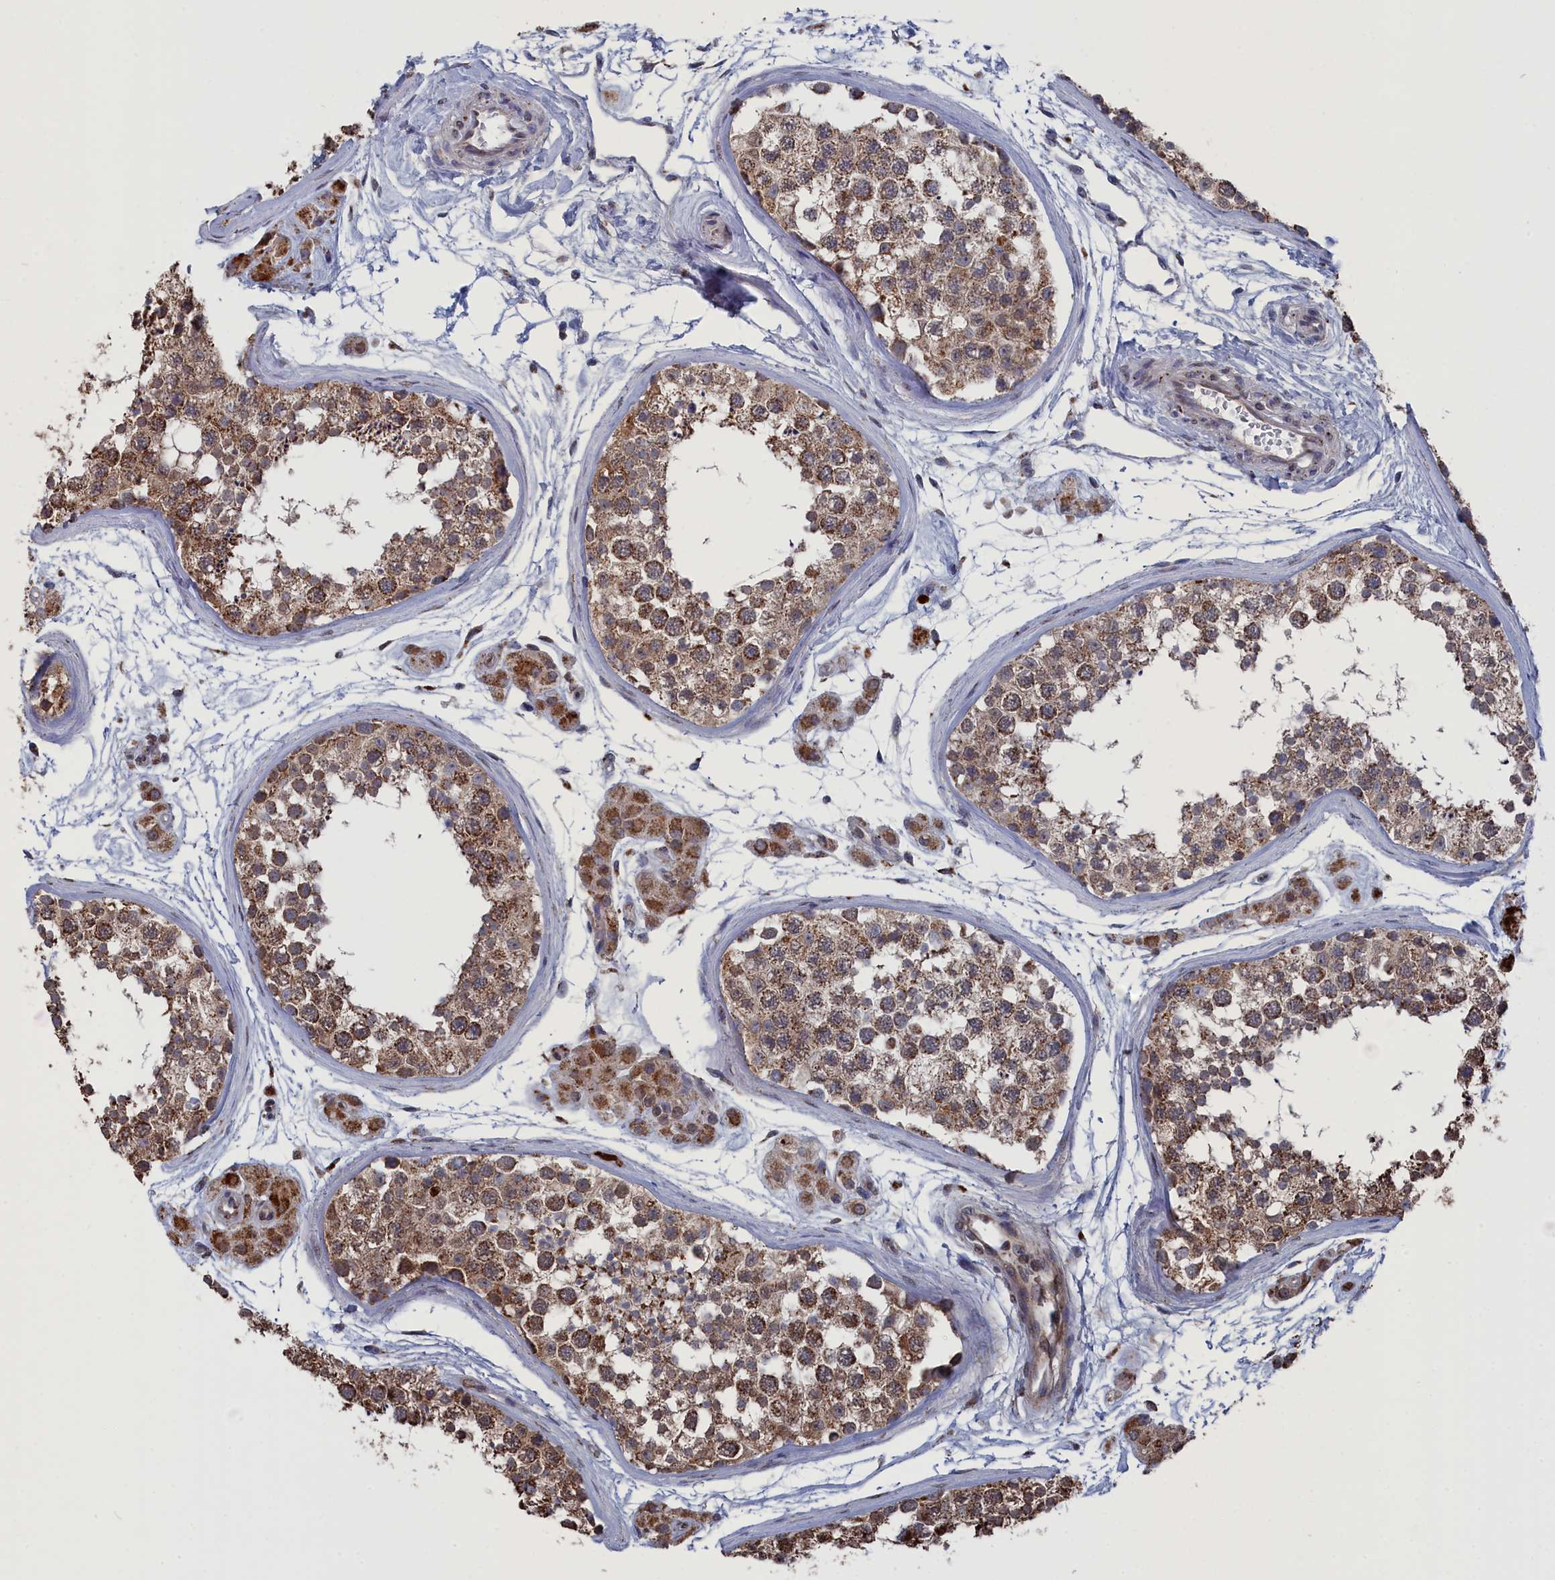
{"staining": {"intensity": "moderate", "quantity": ">75%", "location": "cytoplasmic/membranous"}, "tissue": "testis", "cell_type": "Cells in seminiferous ducts", "image_type": "normal", "snomed": [{"axis": "morphology", "description": "Normal tissue, NOS"}, {"axis": "topography", "description": "Testis"}], "caption": "Immunohistochemistry (DAB (3,3'-diaminobenzidine)) staining of normal testis exhibits moderate cytoplasmic/membranous protein staining in about >75% of cells in seminiferous ducts.", "gene": "SMG9", "patient": {"sex": "male", "age": 56}}